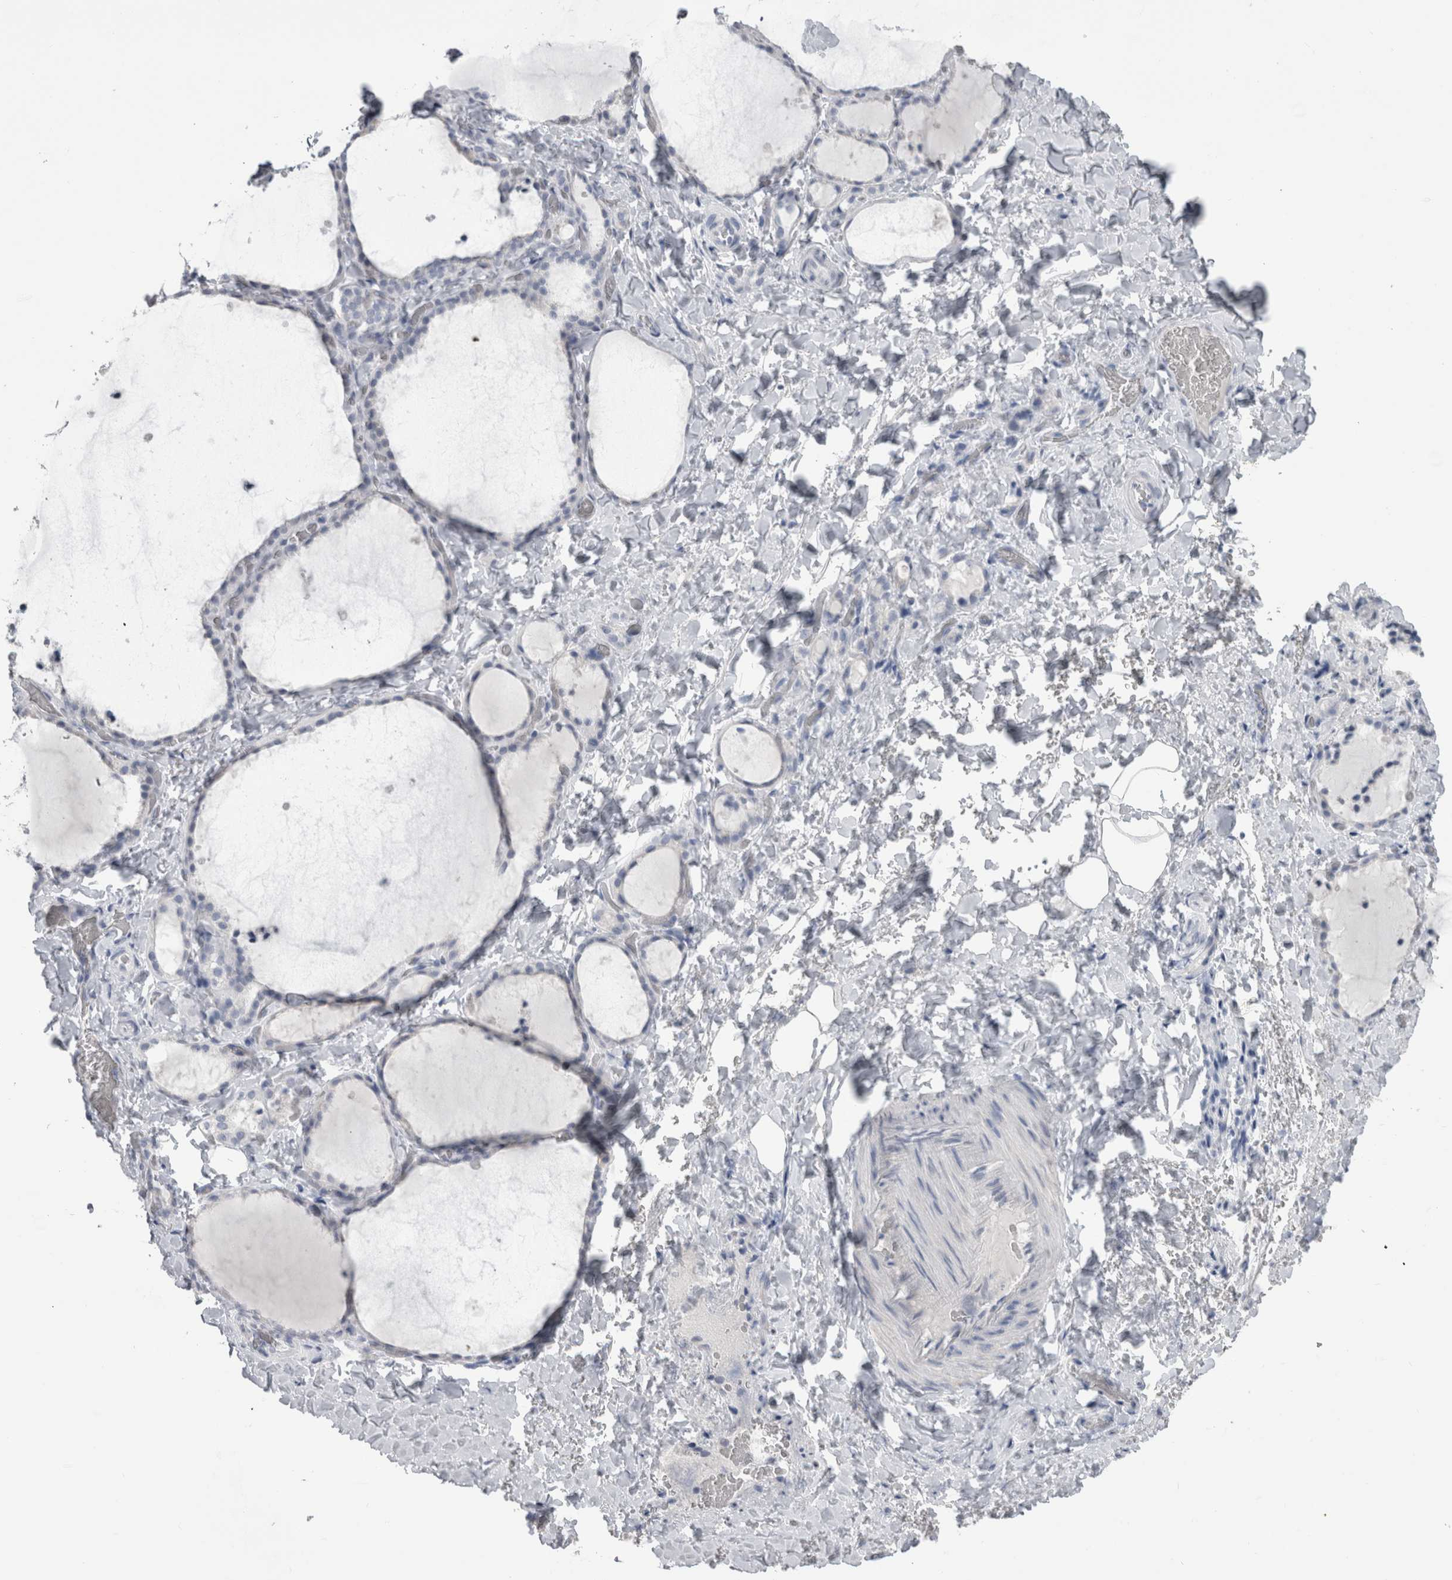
{"staining": {"intensity": "negative", "quantity": "none", "location": "none"}, "tissue": "thyroid gland", "cell_type": "Glandular cells", "image_type": "normal", "snomed": [{"axis": "morphology", "description": "Normal tissue, NOS"}, {"axis": "topography", "description": "Thyroid gland"}], "caption": "This is an immunohistochemistry (IHC) micrograph of normal thyroid gland. There is no expression in glandular cells.", "gene": "MSMB", "patient": {"sex": "female", "age": 22}}